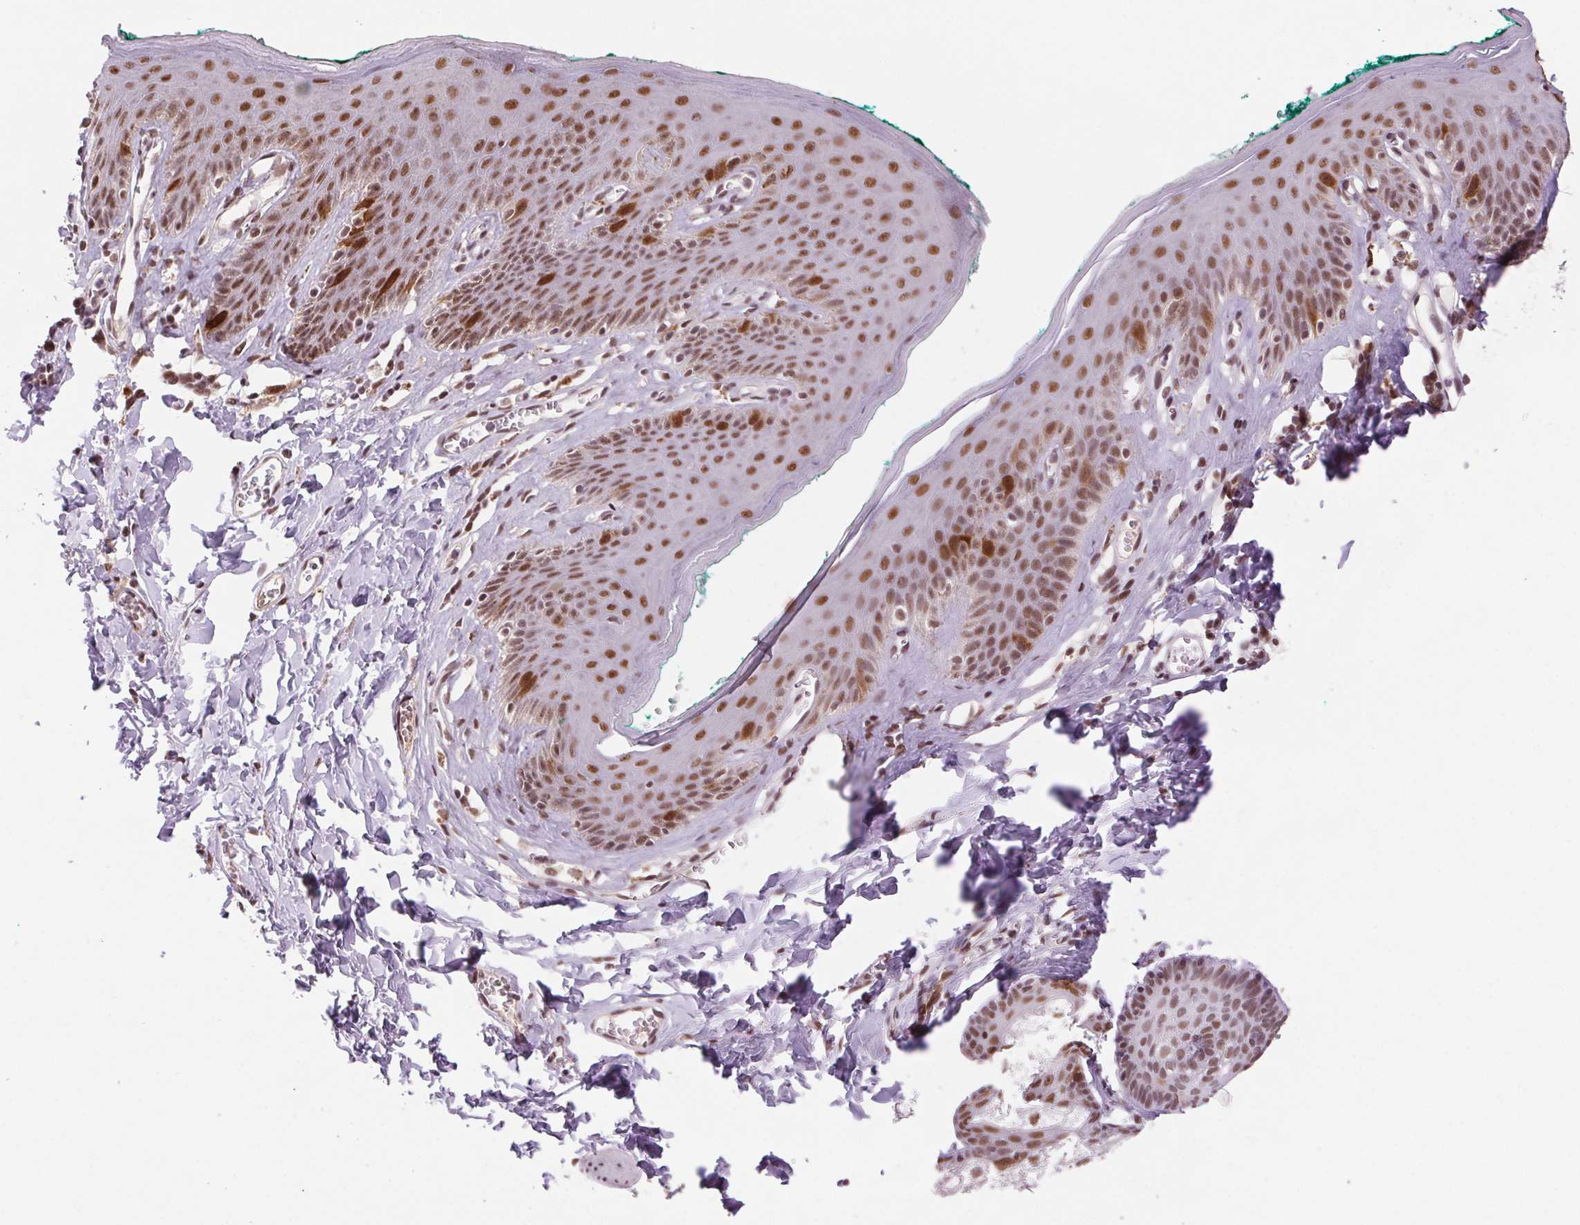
{"staining": {"intensity": "moderate", "quantity": ">75%", "location": "nuclear"}, "tissue": "skin", "cell_type": "Epidermal cells", "image_type": "normal", "snomed": [{"axis": "morphology", "description": "Normal tissue, NOS"}, {"axis": "topography", "description": "Vulva"}, {"axis": "topography", "description": "Peripheral nerve tissue"}], "caption": "DAB (3,3'-diaminobenzidine) immunohistochemical staining of normal human skin reveals moderate nuclear protein positivity in approximately >75% of epidermal cells.", "gene": "CD2BP2", "patient": {"sex": "female", "age": 66}}